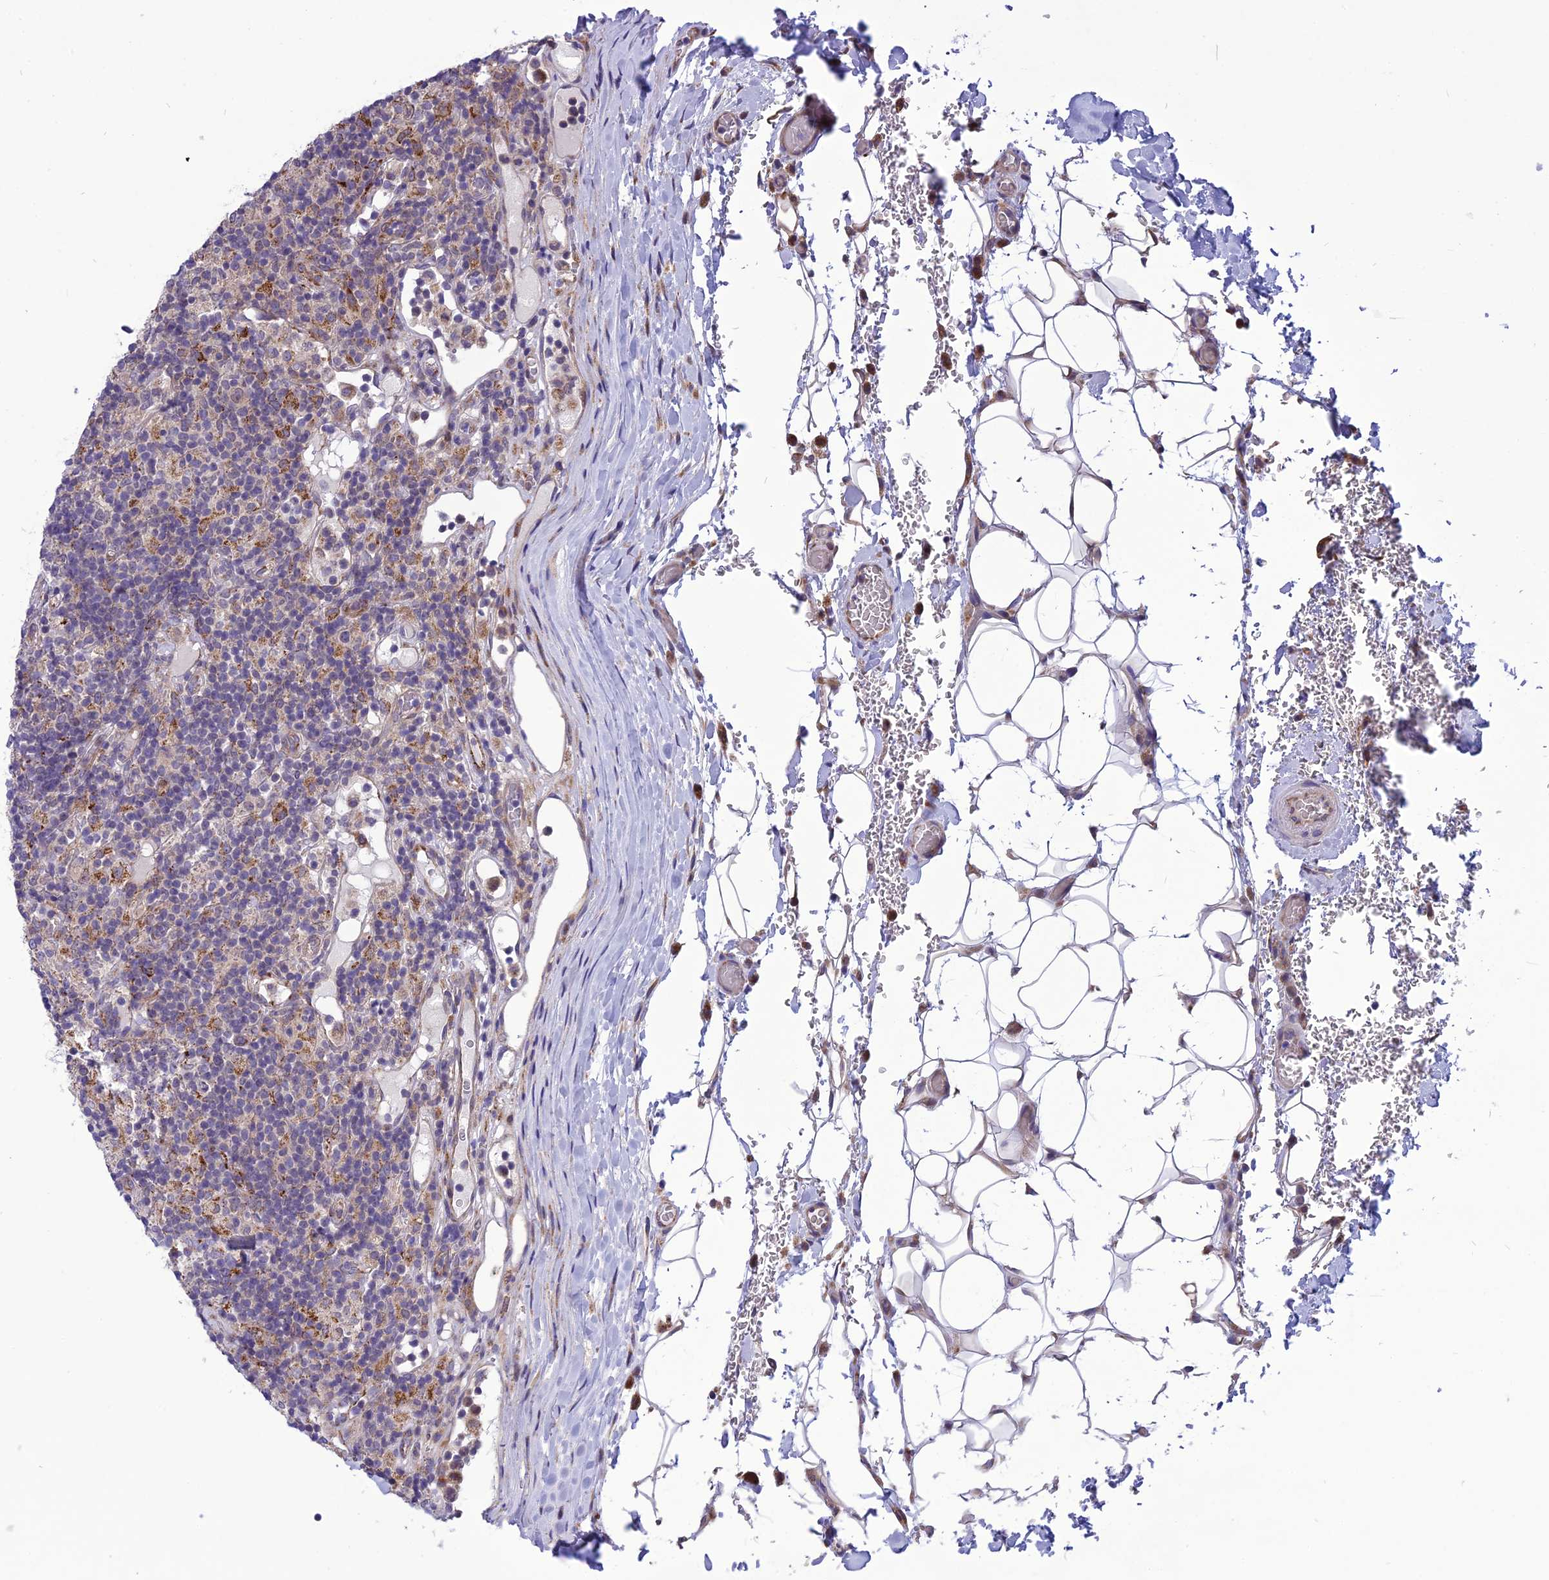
{"staining": {"intensity": "moderate", "quantity": ">75%", "location": "cytoplasmic/membranous"}, "tissue": "lymphoma", "cell_type": "Tumor cells", "image_type": "cancer", "snomed": [{"axis": "morphology", "description": "Hodgkin's disease, NOS"}, {"axis": "topography", "description": "Lymph node"}], "caption": "The image shows staining of lymphoma, revealing moderate cytoplasmic/membranous protein positivity (brown color) within tumor cells.", "gene": "PSMF1", "patient": {"sex": "male", "age": 70}}